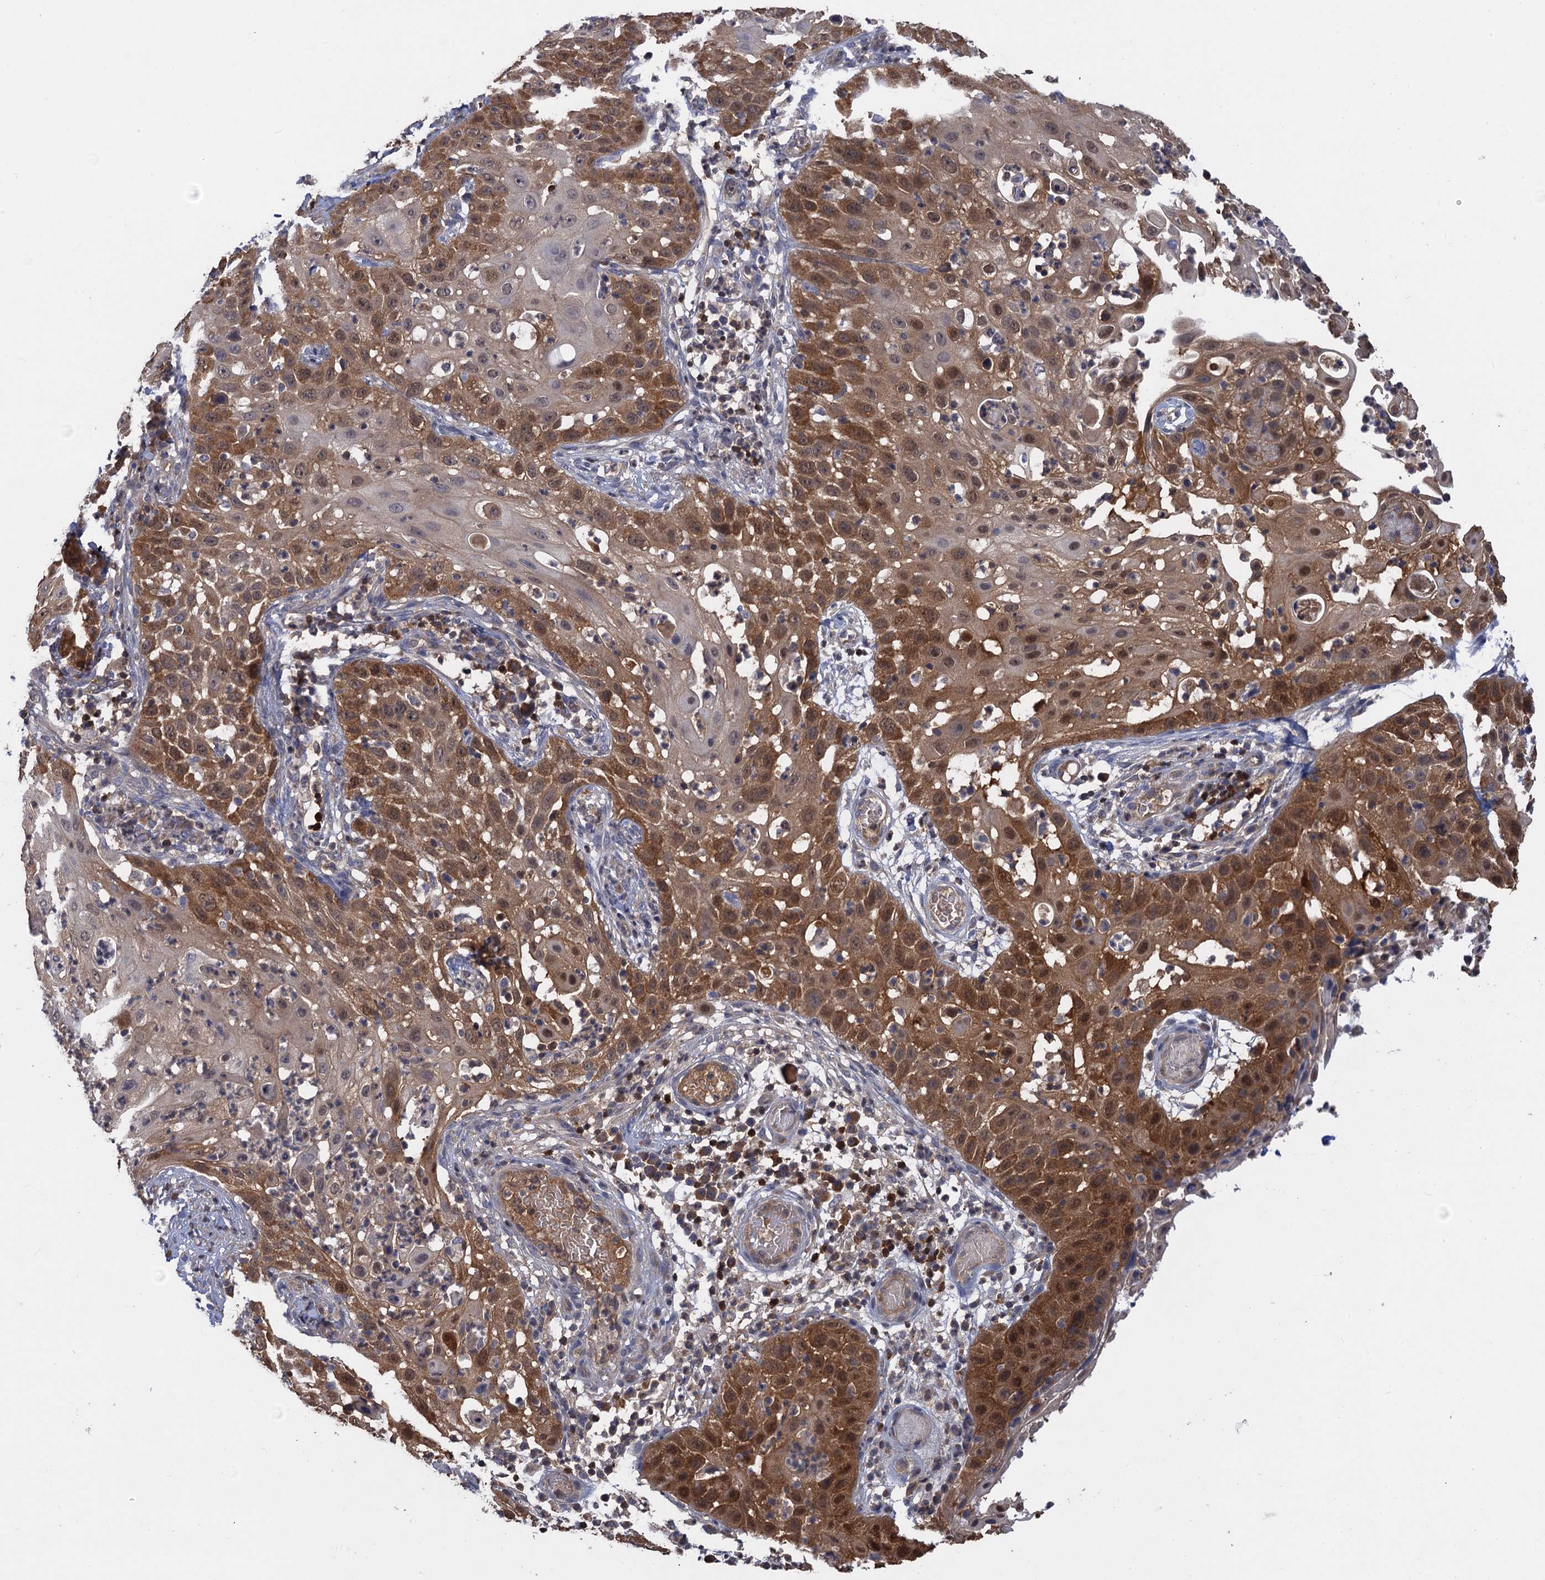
{"staining": {"intensity": "moderate", "quantity": ">75%", "location": "cytoplasmic/membranous"}, "tissue": "skin cancer", "cell_type": "Tumor cells", "image_type": "cancer", "snomed": [{"axis": "morphology", "description": "Squamous cell carcinoma, NOS"}, {"axis": "topography", "description": "Skin"}], "caption": "A high-resolution image shows immunohistochemistry (IHC) staining of skin cancer (squamous cell carcinoma), which displays moderate cytoplasmic/membranous staining in about >75% of tumor cells. Nuclei are stained in blue.", "gene": "DGKA", "patient": {"sex": "female", "age": 44}}